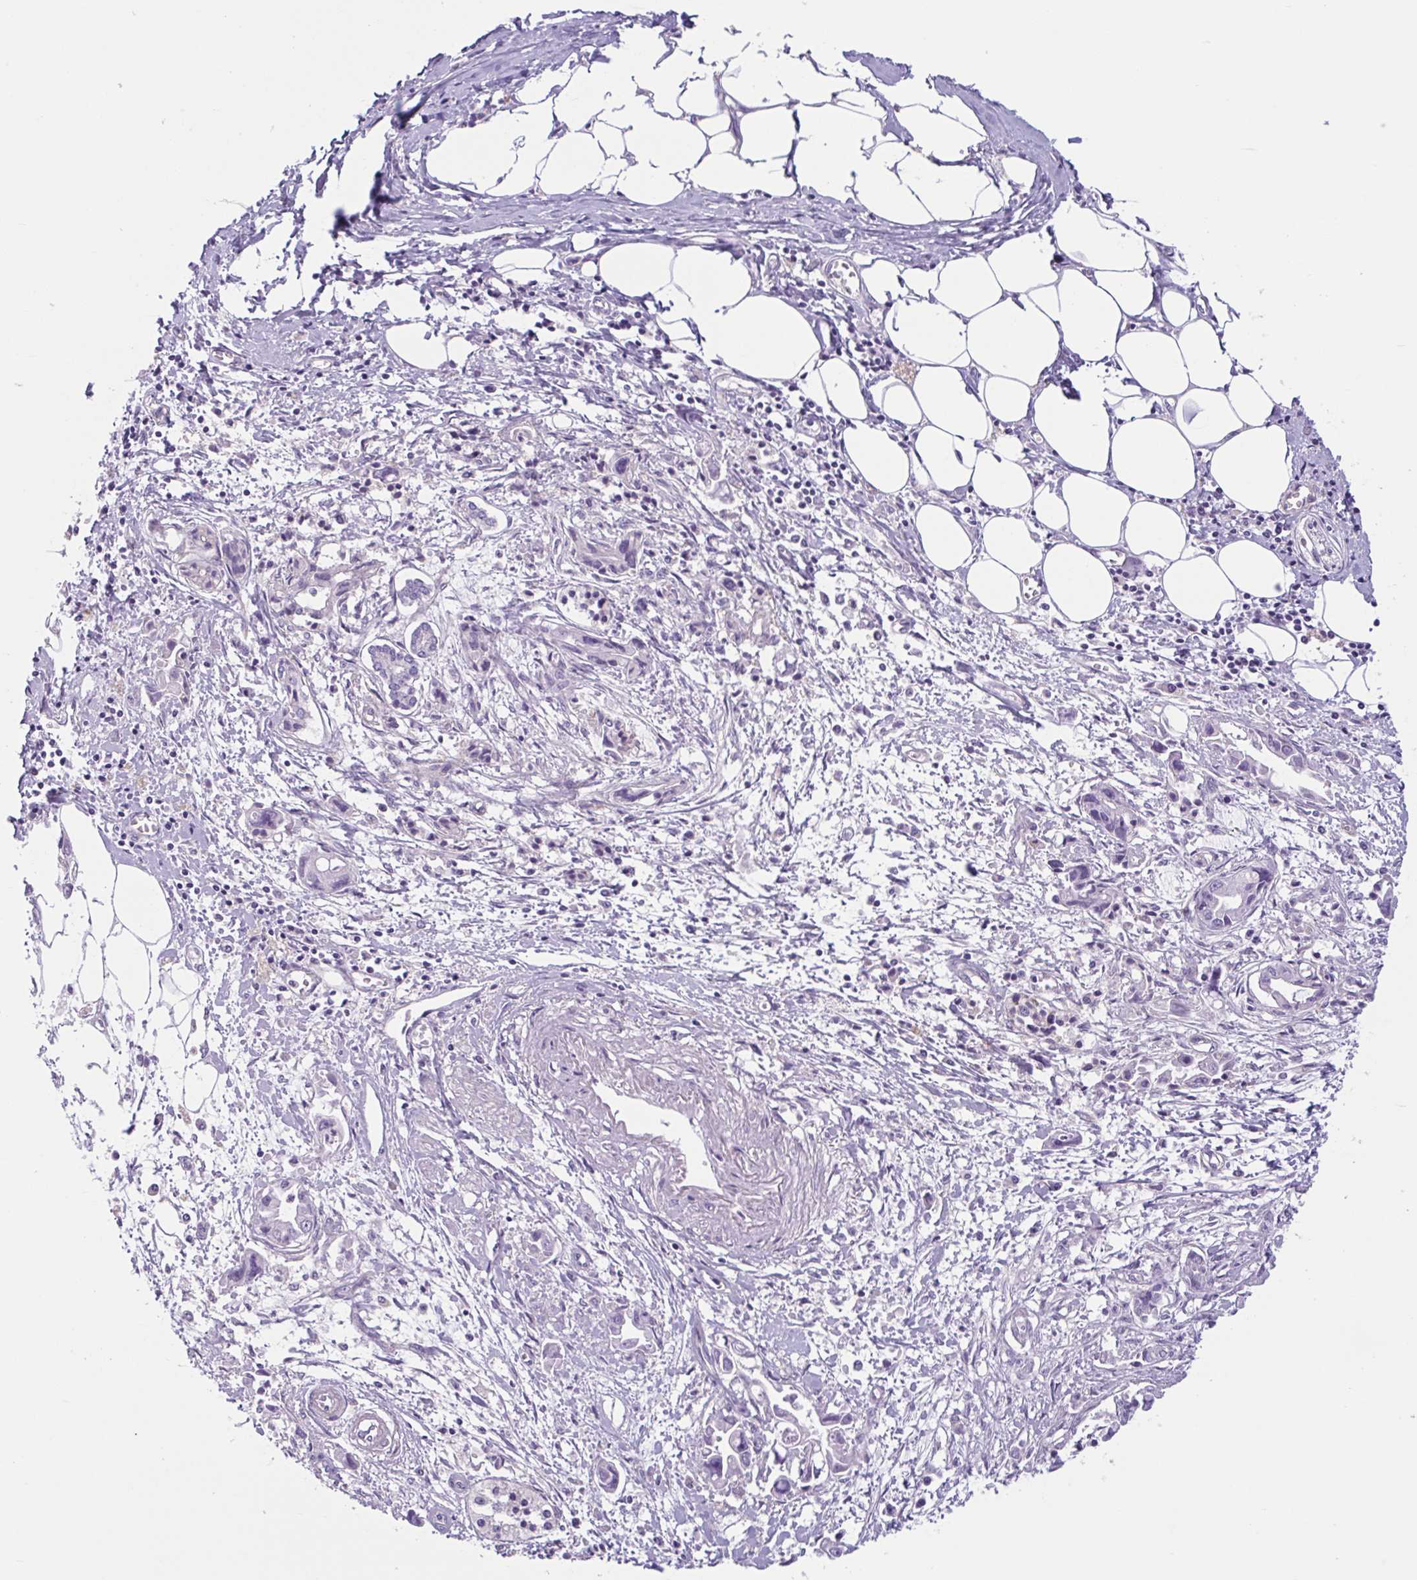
{"staining": {"intensity": "negative", "quantity": "none", "location": "none"}, "tissue": "pancreatic cancer", "cell_type": "Tumor cells", "image_type": "cancer", "snomed": [{"axis": "morphology", "description": "Adenocarcinoma, NOS"}, {"axis": "topography", "description": "Pancreas"}], "caption": "A photomicrograph of human pancreatic adenocarcinoma is negative for staining in tumor cells. (DAB (3,3'-diaminobenzidine) immunohistochemistry (IHC) visualized using brightfield microscopy, high magnification).", "gene": "TTC7B", "patient": {"sex": "male", "age": 84}}